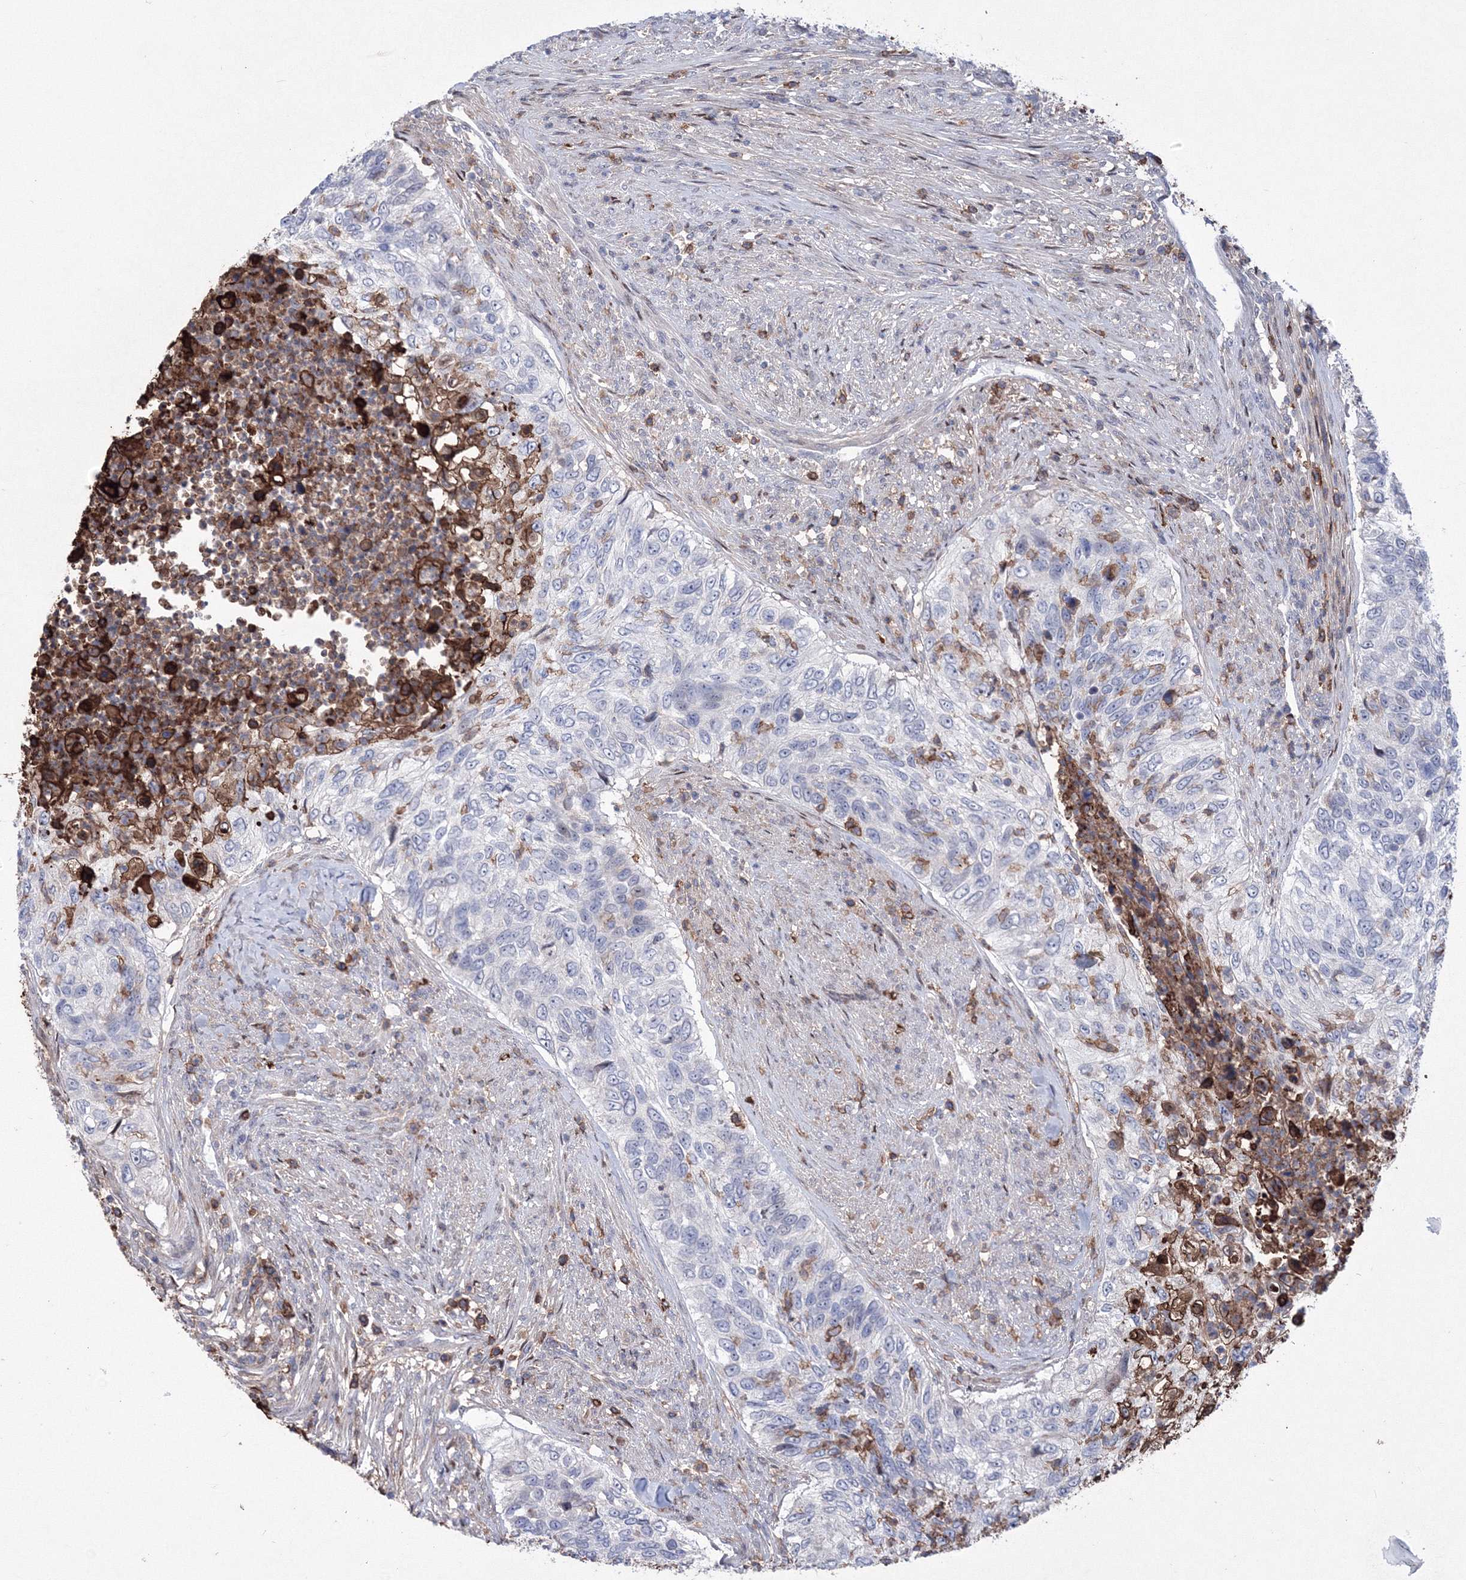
{"staining": {"intensity": "negative", "quantity": "none", "location": "none"}, "tissue": "urothelial cancer", "cell_type": "Tumor cells", "image_type": "cancer", "snomed": [{"axis": "morphology", "description": "Urothelial carcinoma, High grade"}, {"axis": "topography", "description": "Urinary bladder"}], "caption": "Tumor cells are negative for protein expression in human urothelial carcinoma (high-grade).", "gene": "RNPEPL1", "patient": {"sex": "female", "age": 60}}